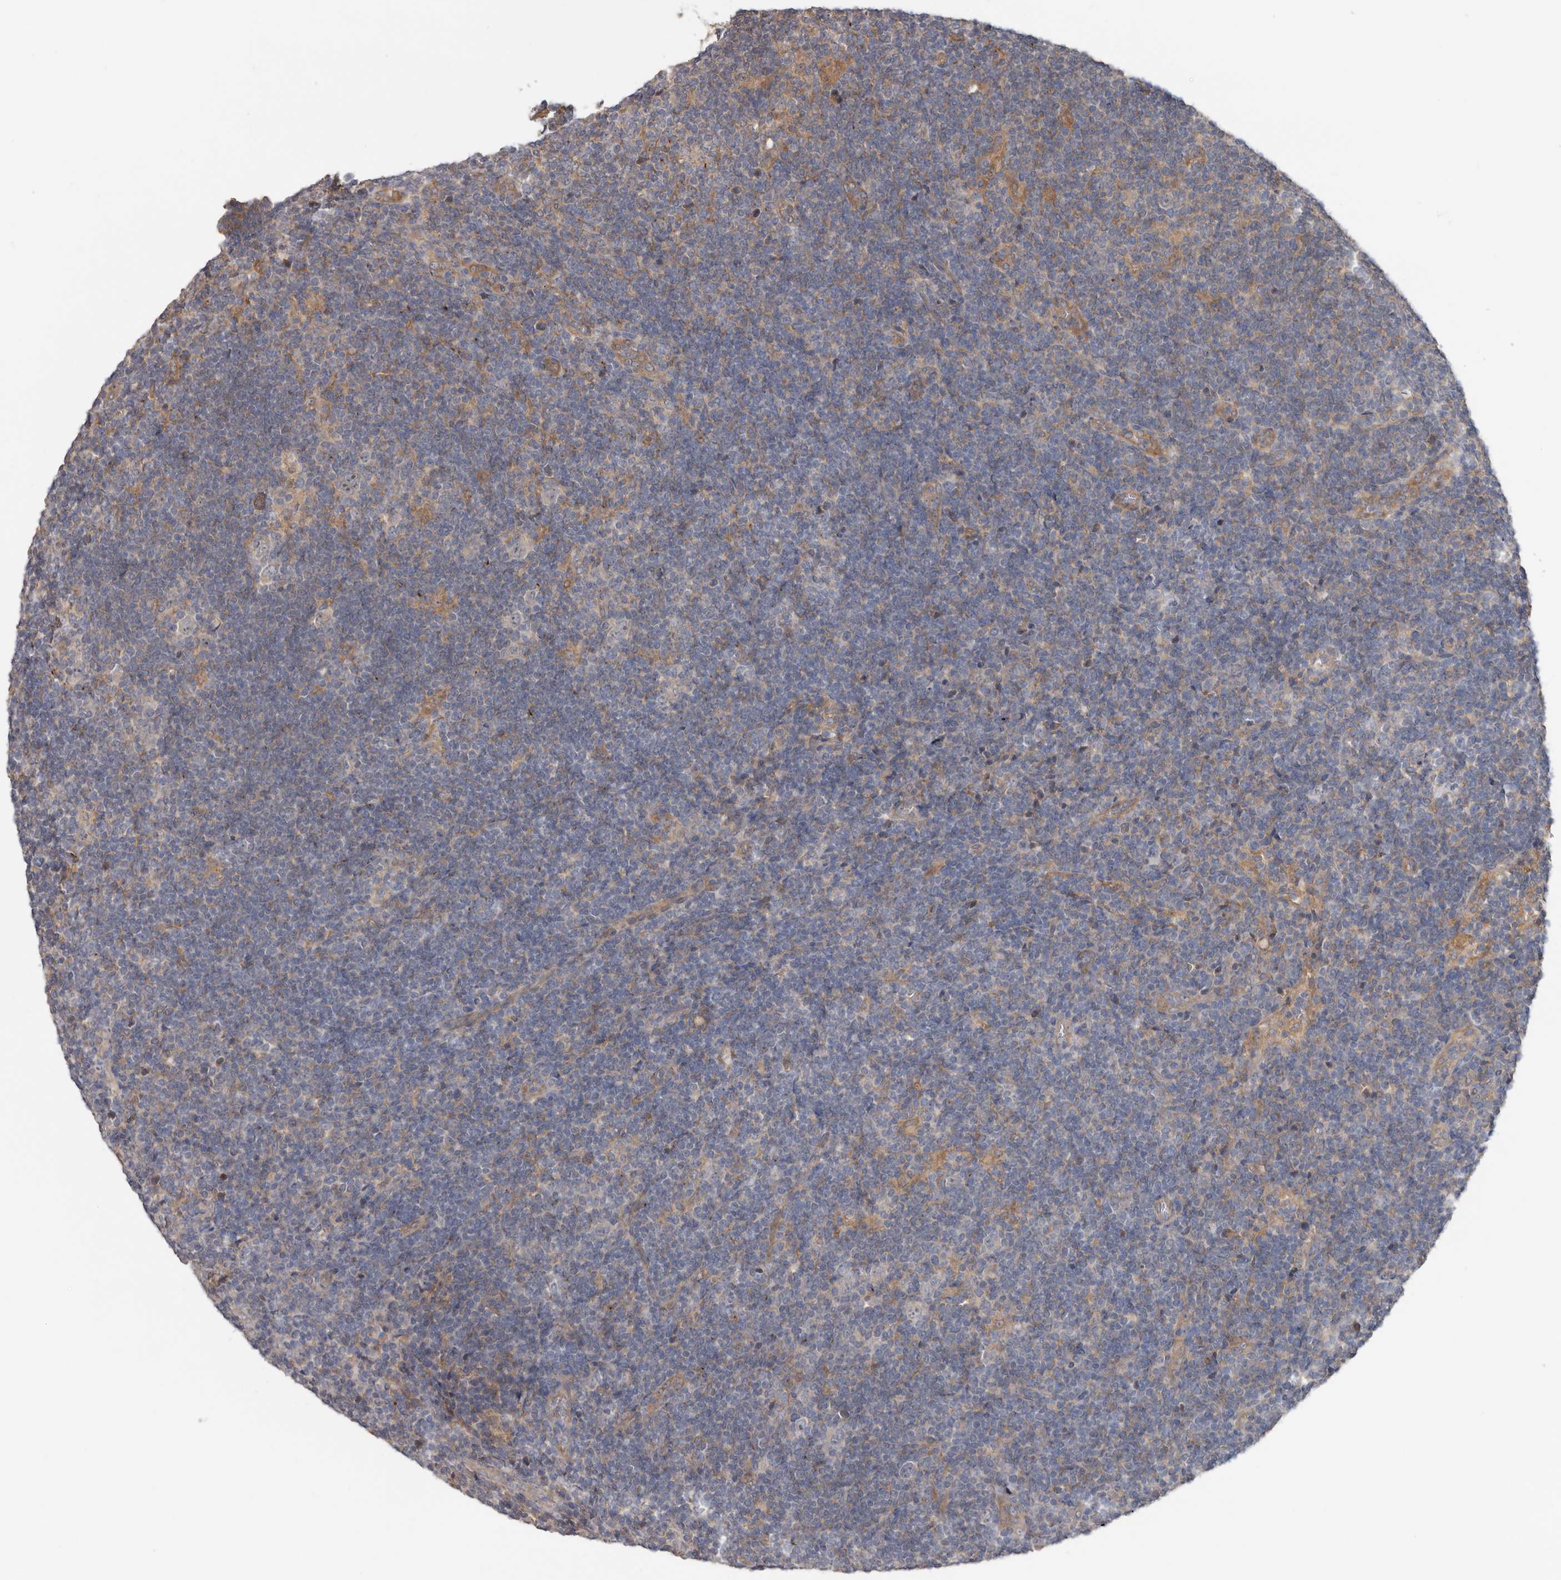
{"staining": {"intensity": "negative", "quantity": "none", "location": "none"}, "tissue": "lymphoma", "cell_type": "Tumor cells", "image_type": "cancer", "snomed": [{"axis": "morphology", "description": "Hodgkin's disease, NOS"}, {"axis": "topography", "description": "Lymph node"}], "caption": "Immunohistochemistry micrograph of neoplastic tissue: lymphoma stained with DAB displays no significant protein staining in tumor cells. (IHC, brightfield microscopy, high magnification).", "gene": "HINT3", "patient": {"sex": "female", "age": 57}}